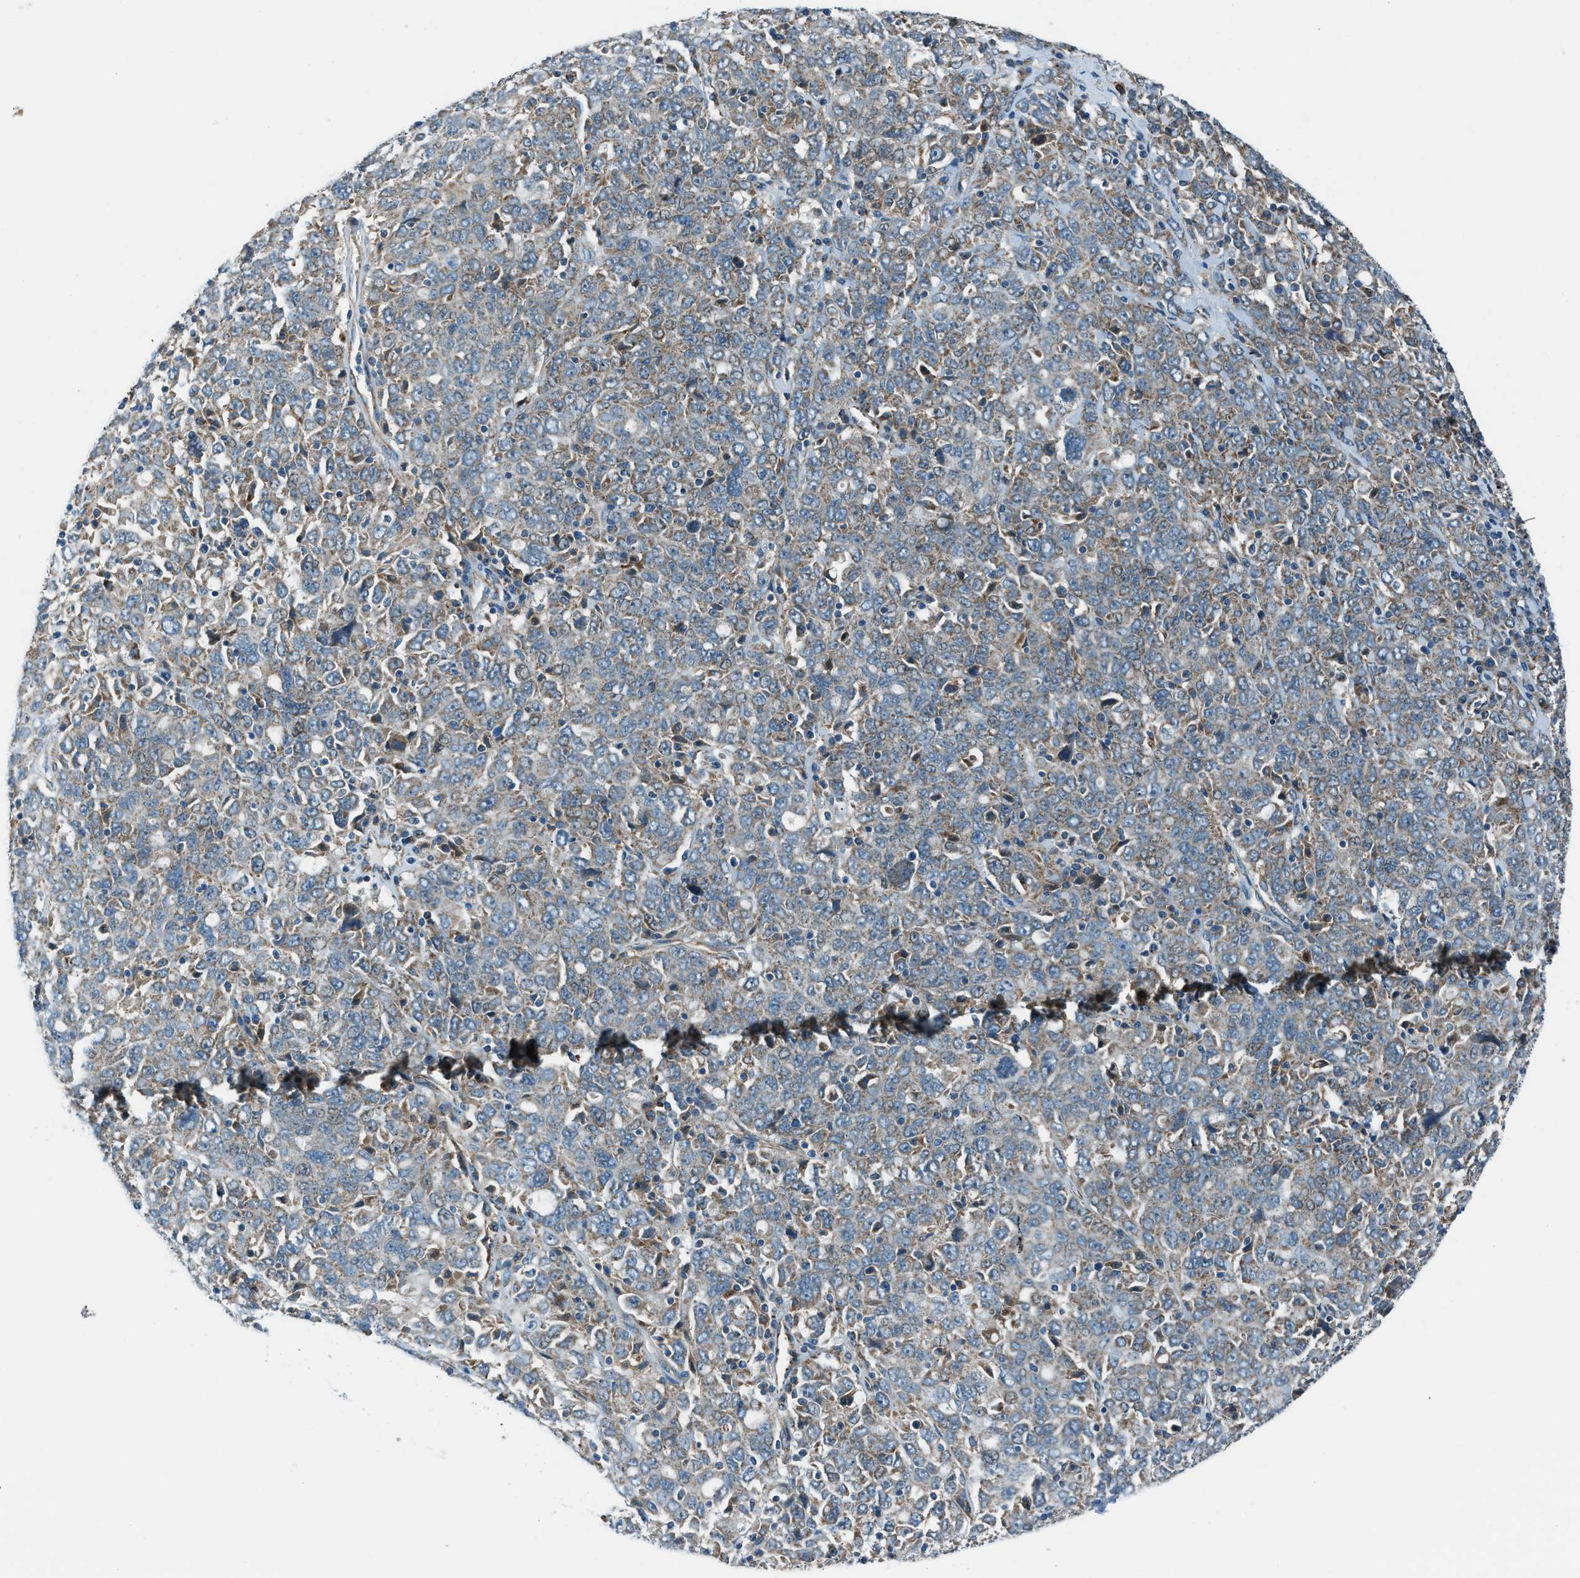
{"staining": {"intensity": "moderate", "quantity": "25%-75%", "location": "cytoplasmic/membranous"}, "tissue": "ovarian cancer", "cell_type": "Tumor cells", "image_type": "cancer", "snomed": [{"axis": "morphology", "description": "Carcinoma, endometroid"}, {"axis": "topography", "description": "Ovary"}], "caption": "A micrograph of human endometroid carcinoma (ovarian) stained for a protein exhibits moderate cytoplasmic/membranous brown staining in tumor cells.", "gene": "PIGG", "patient": {"sex": "female", "age": 62}}